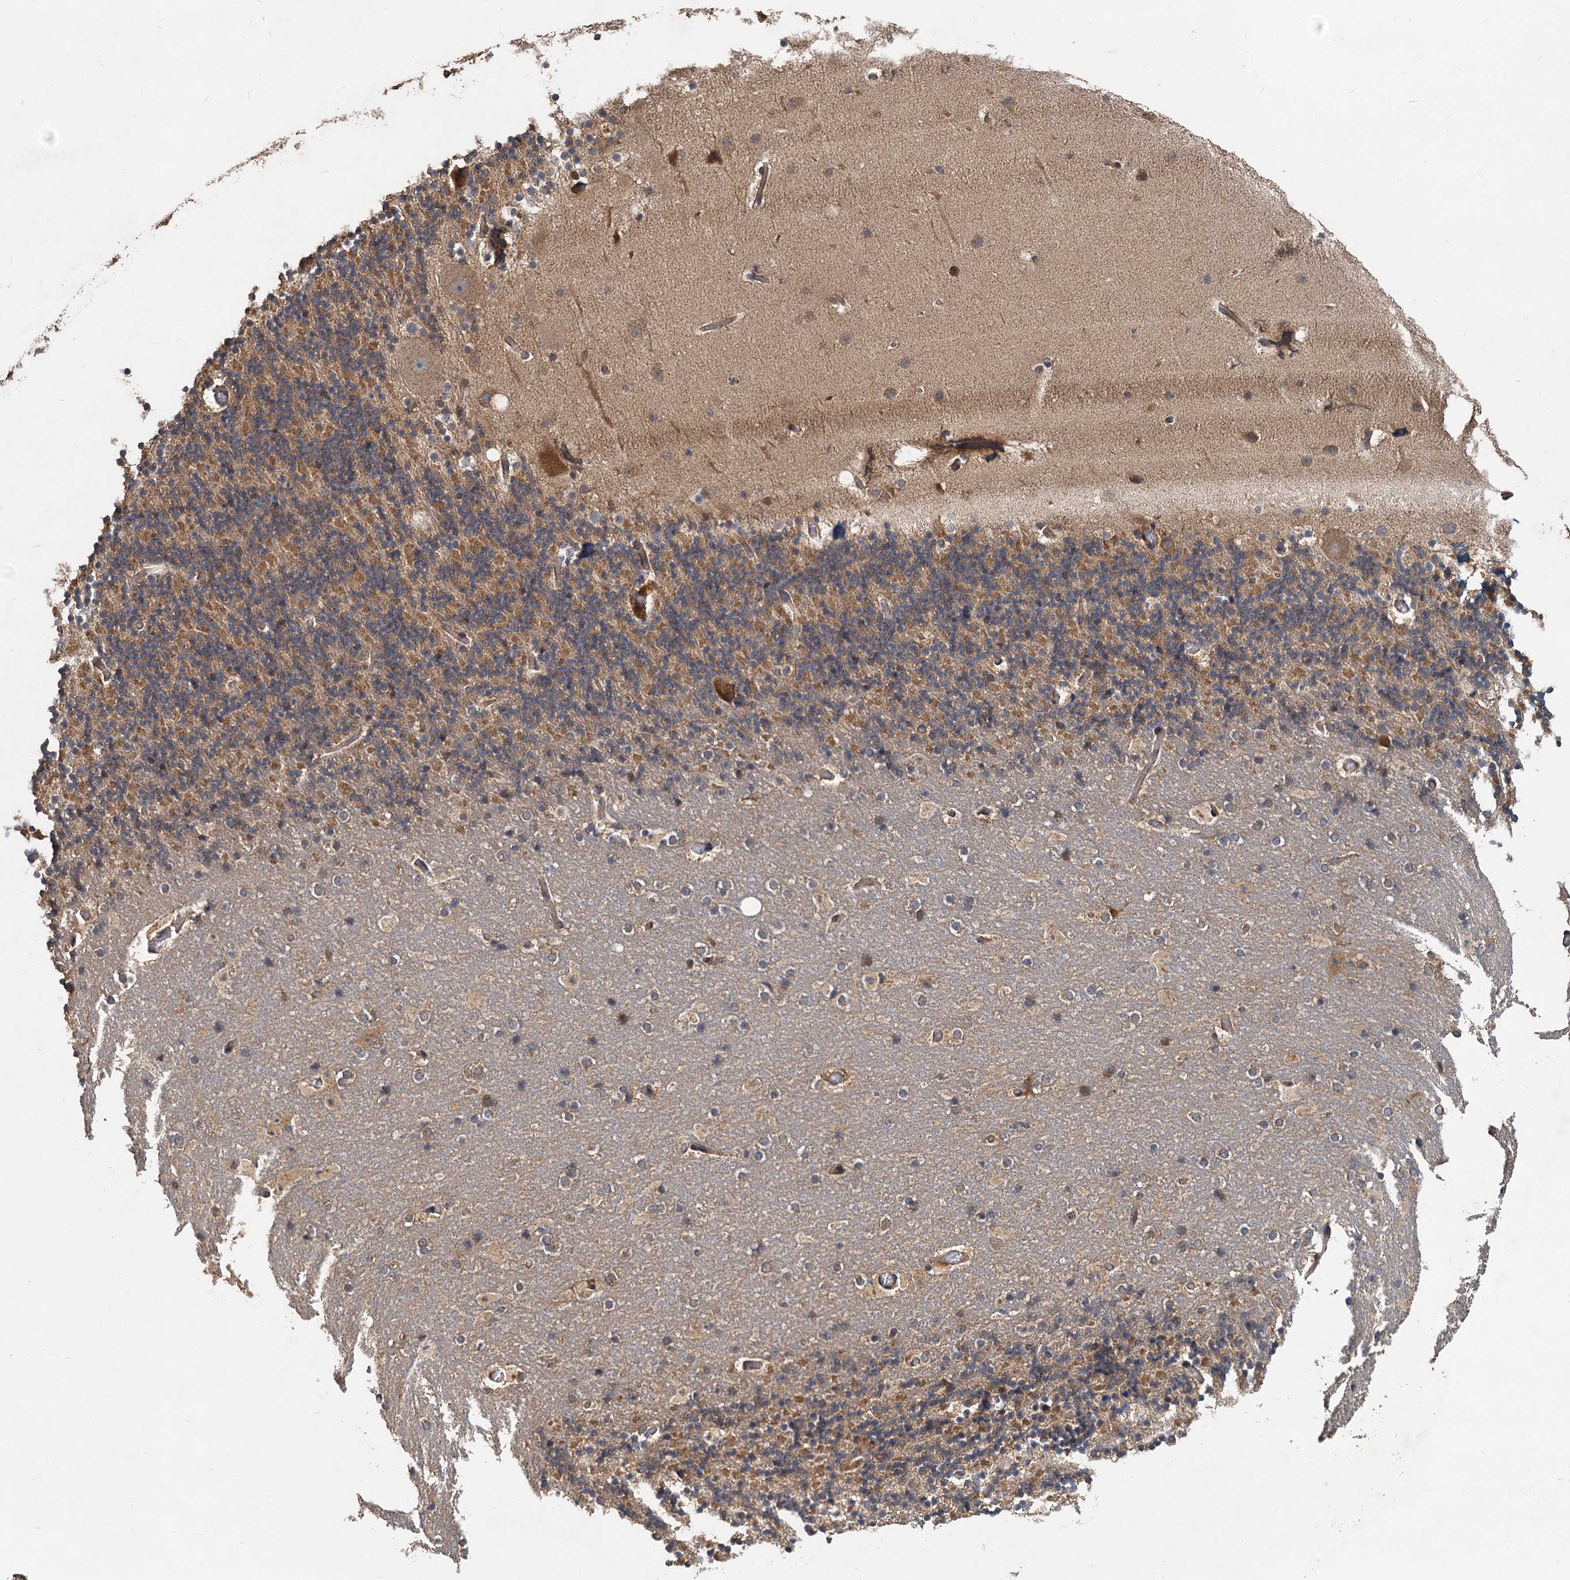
{"staining": {"intensity": "moderate", "quantity": ">75%", "location": "cytoplasmic/membranous"}, "tissue": "cerebellum", "cell_type": "Cells in granular layer", "image_type": "normal", "snomed": [{"axis": "morphology", "description": "Normal tissue, NOS"}, {"axis": "topography", "description": "Cerebellum"}], "caption": "Cells in granular layer show medium levels of moderate cytoplasmic/membranous expression in approximately >75% of cells in benign cerebellum.", "gene": "HYI", "patient": {"sex": "male", "age": 57}}